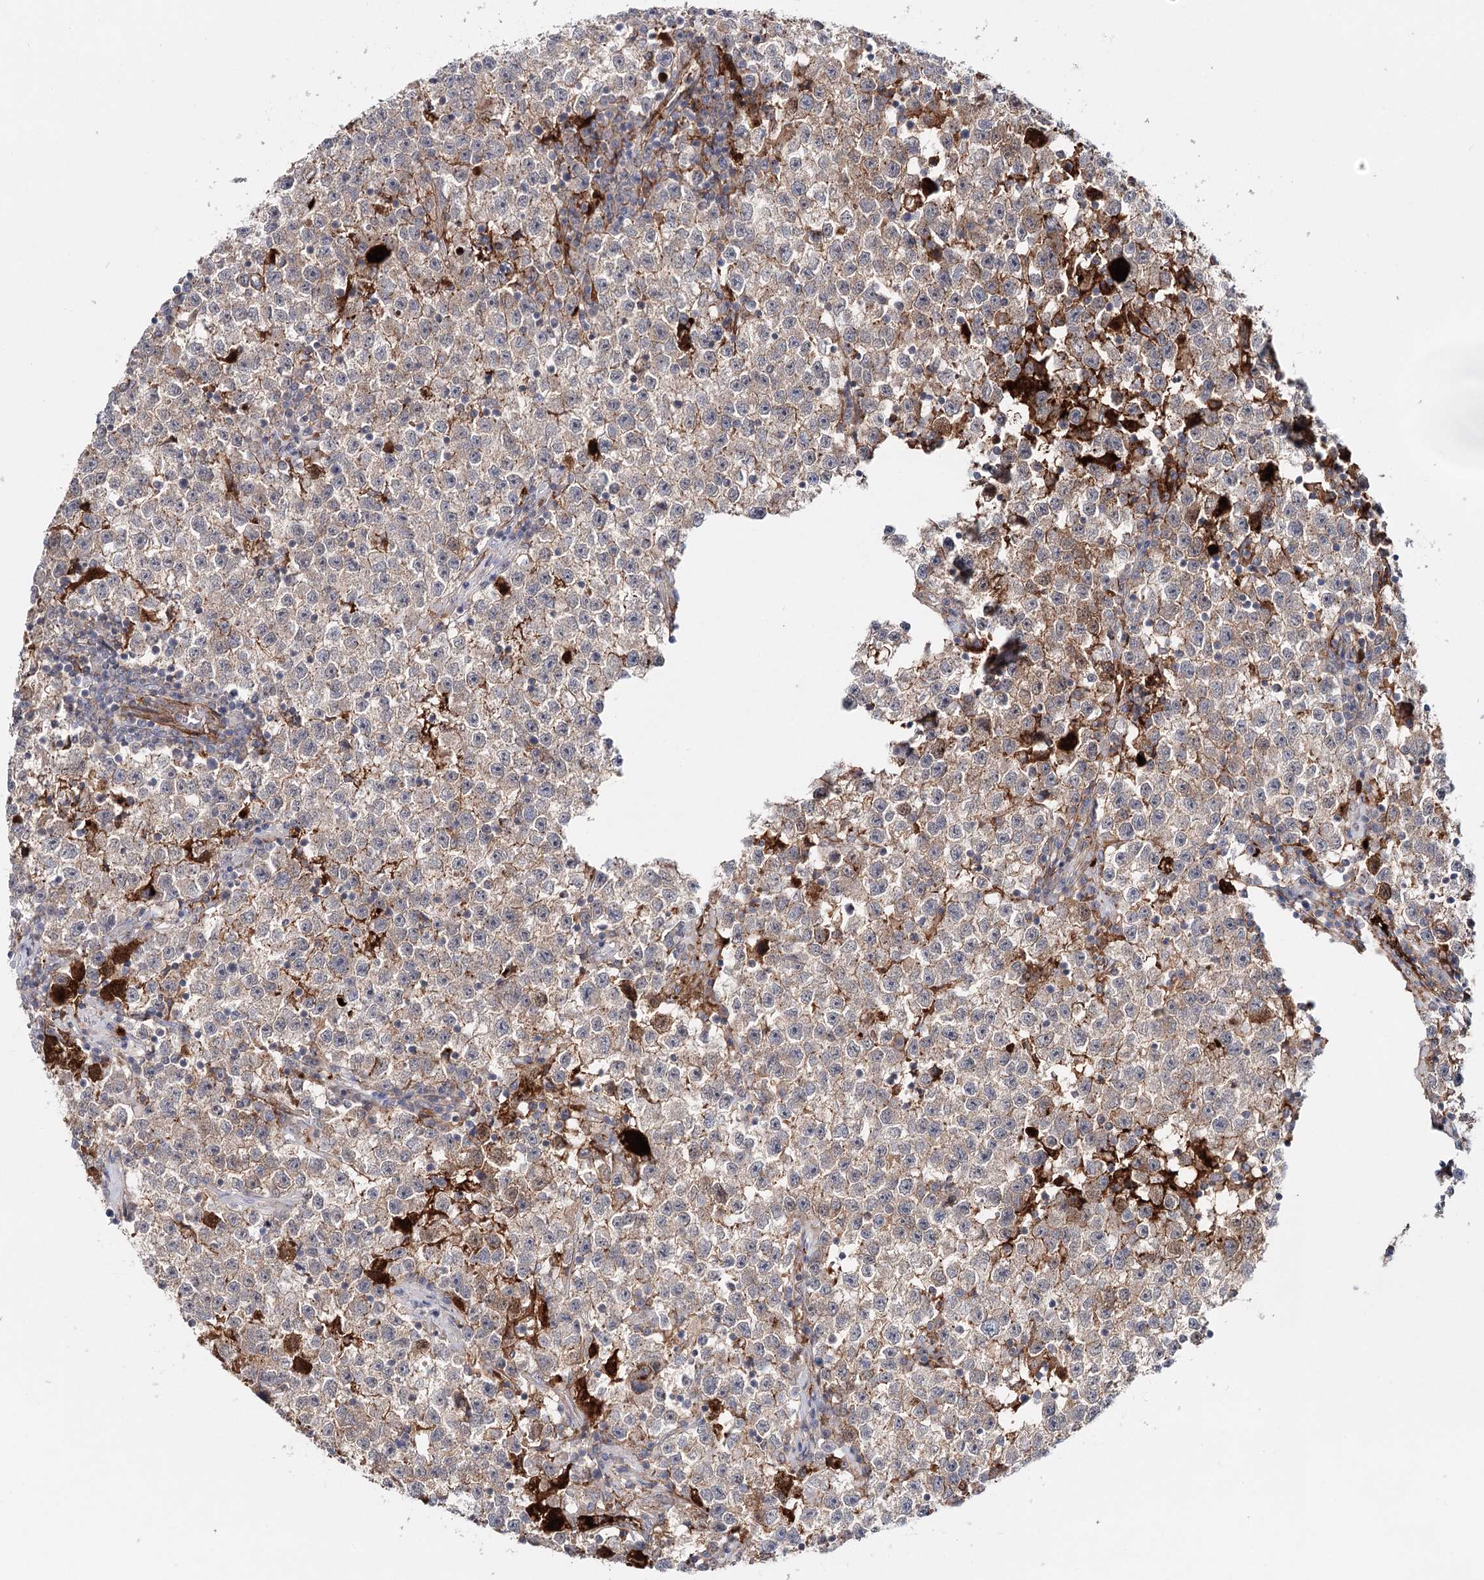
{"staining": {"intensity": "weak", "quantity": "<25%", "location": "cytoplasmic/membranous"}, "tissue": "testis cancer", "cell_type": "Tumor cells", "image_type": "cancer", "snomed": [{"axis": "morphology", "description": "Seminoma, NOS"}, {"axis": "topography", "description": "Testis"}], "caption": "The image displays no significant positivity in tumor cells of testis cancer (seminoma). The staining was performed using DAB to visualize the protein expression in brown, while the nuclei were stained in blue with hematoxylin (Magnification: 20x).", "gene": "PKP4", "patient": {"sex": "male", "age": 22}}